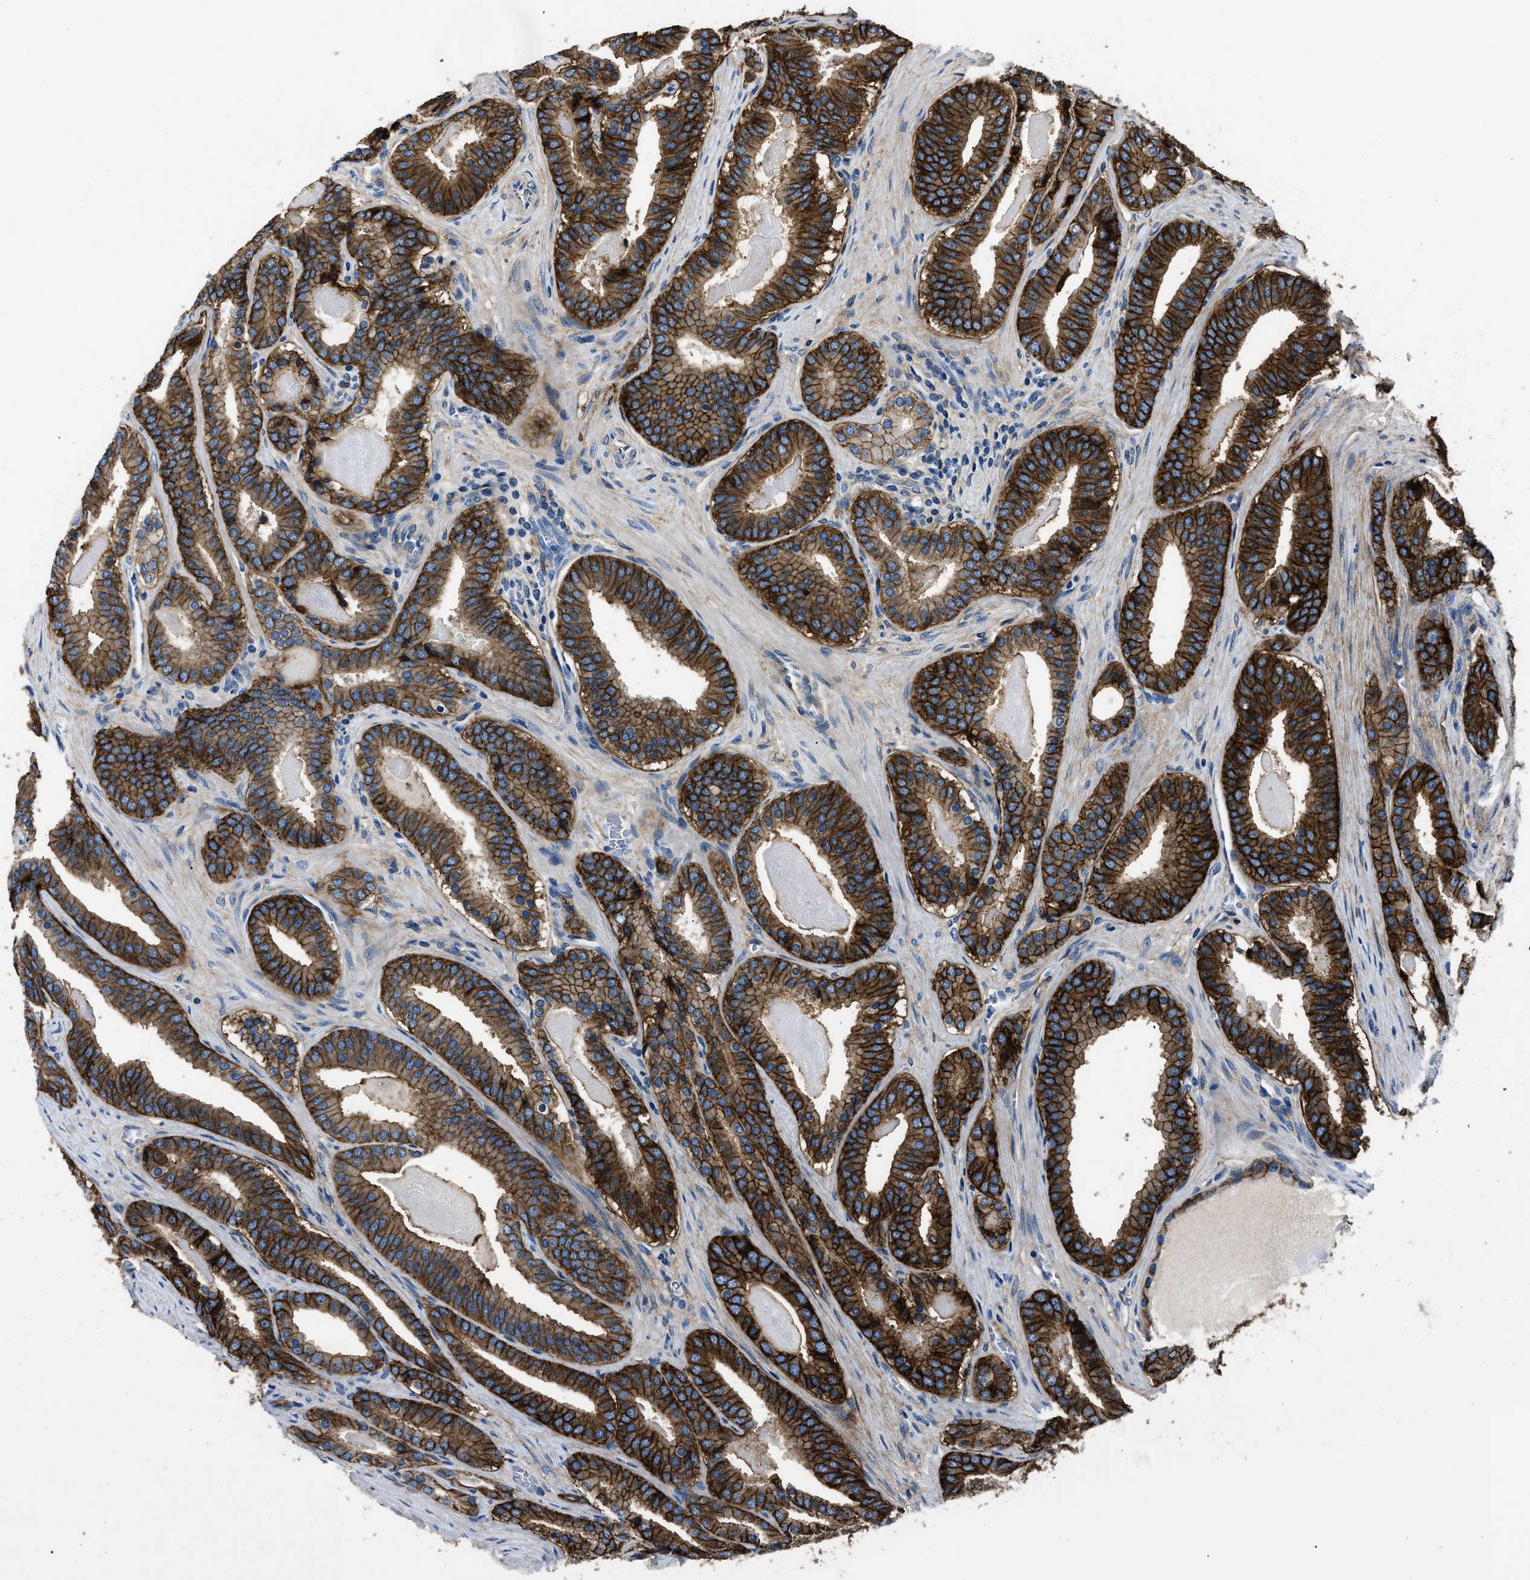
{"staining": {"intensity": "strong", "quantity": ">75%", "location": "cytoplasmic/membranous"}, "tissue": "prostate cancer", "cell_type": "Tumor cells", "image_type": "cancer", "snomed": [{"axis": "morphology", "description": "Adenocarcinoma, High grade"}, {"axis": "topography", "description": "Prostate"}], "caption": "Prostate cancer stained for a protein reveals strong cytoplasmic/membranous positivity in tumor cells. The staining was performed using DAB (3,3'-diaminobenzidine) to visualize the protein expression in brown, while the nuclei were stained in blue with hematoxylin (Magnification: 20x).", "gene": "CD276", "patient": {"sex": "male", "age": 60}}